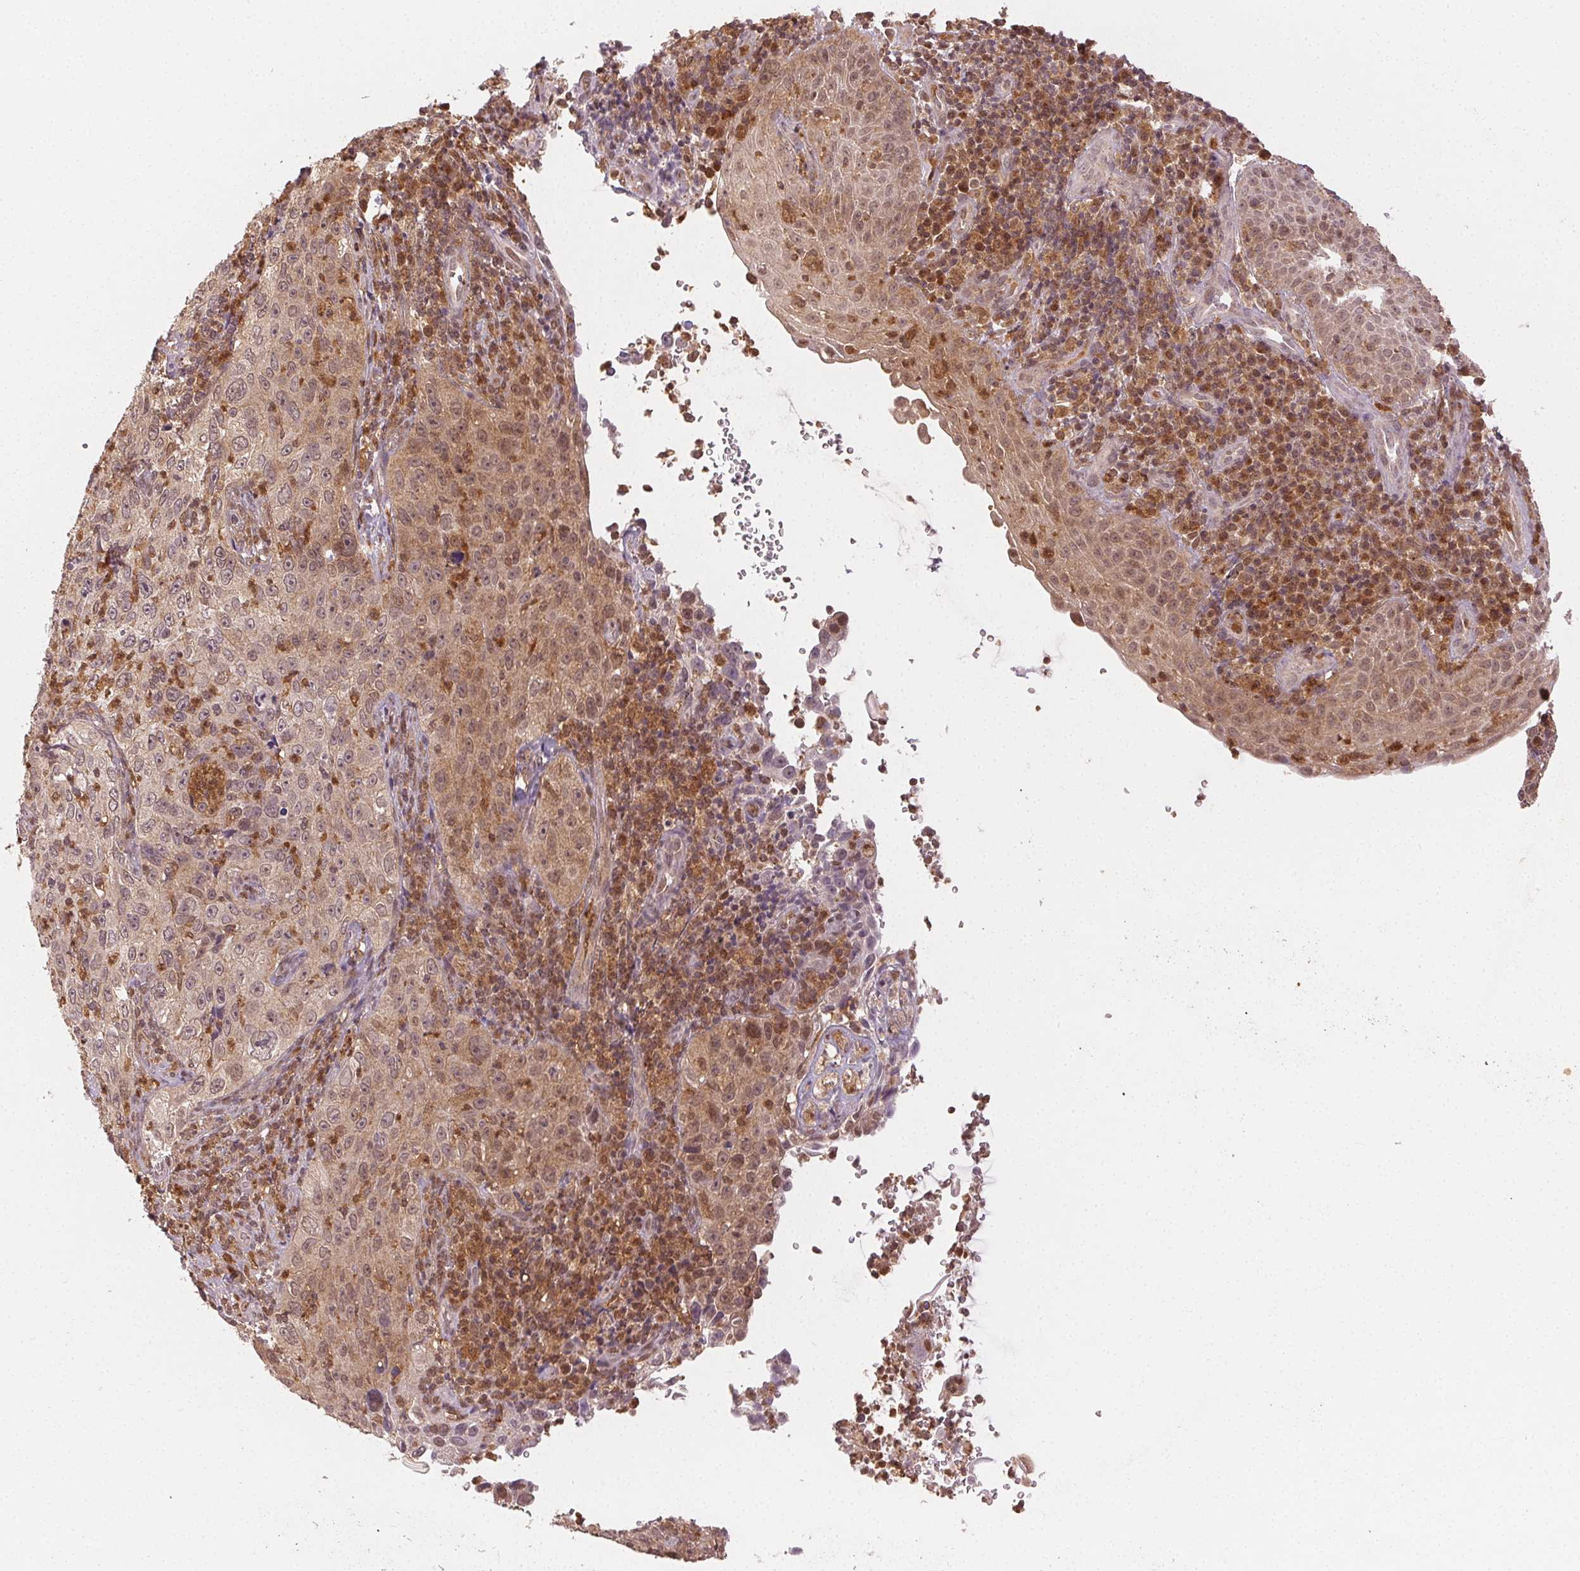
{"staining": {"intensity": "weak", "quantity": "25%-75%", "location": "cytoplasmic/membranous,nuclear"}, "tissue": "cervical cancer", "cell_type": "Tumor cells", "image_type": "cancer", "snomed": [{"axis": "morphology", "description": "Squamous cell carcinoma, NOS"}, {"axis": "topography", "description": "Cervix"}], "caption": "Weak cytoplasmic/membranous and nuclear expression for a protein is appreciated in approximately 25%-75% of tumor cells of squamous cell carcinoma (cervical) using immunohistochemistry (IHC).", "gene": "MAPK14", "patient": {"sex": "female", "age": 30}}